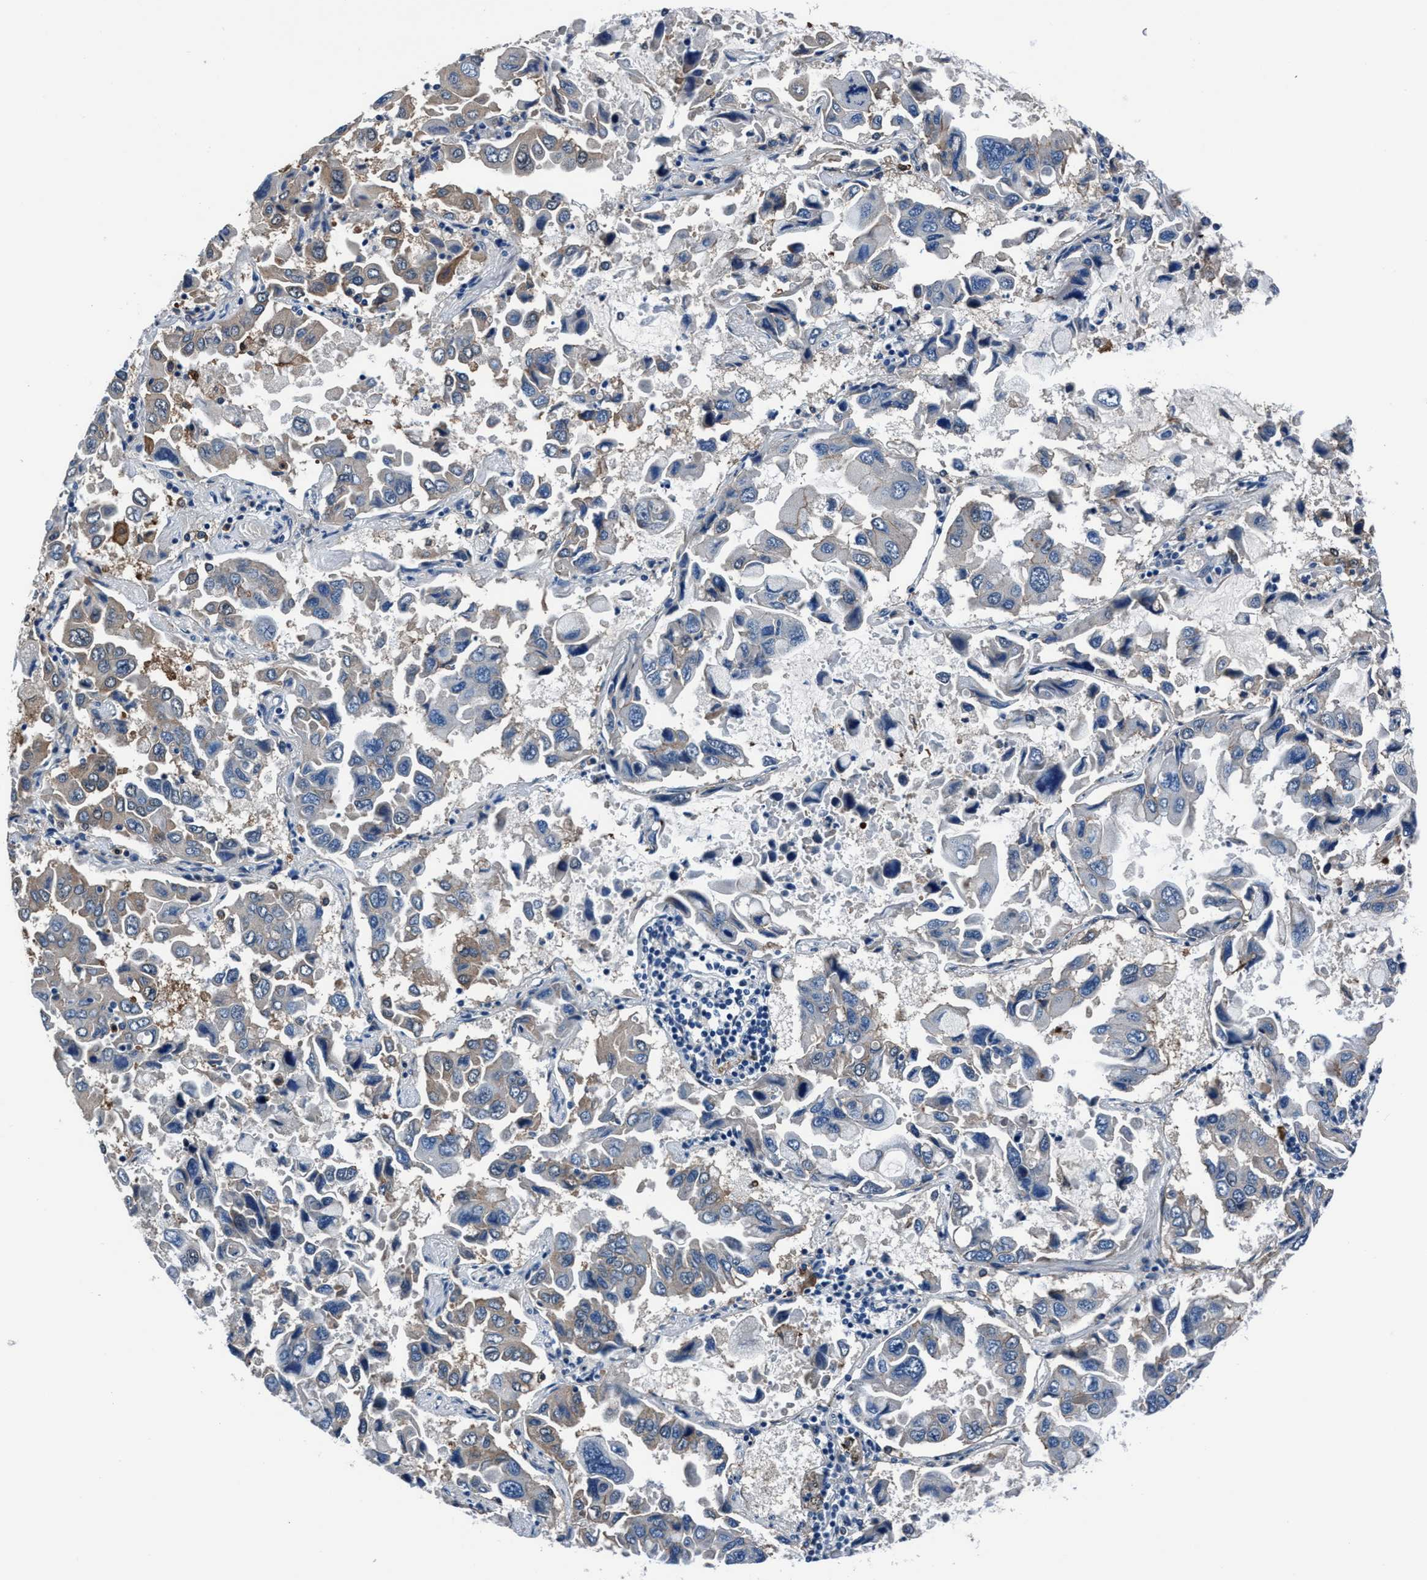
{"staining": {"intensity": "weak", "quantity": "<25%", "location": "cytoplasmic/membranous"}, "tissue": "lung cancer", "cell_type": "Tumor cells", "image_type": "cancer", "snomed": [{"axis": "morphology", "description": "Adenocarcinoma, NOS"}, {"axis": "topography", "description": "Lung"}], "caption": "This is an IHC histopathology image of lung cancer (adenocarcinoma). There is no staining in tumor cells.", "gene": "TMEM94", "patient": {"sex": "male", "age": 64}}